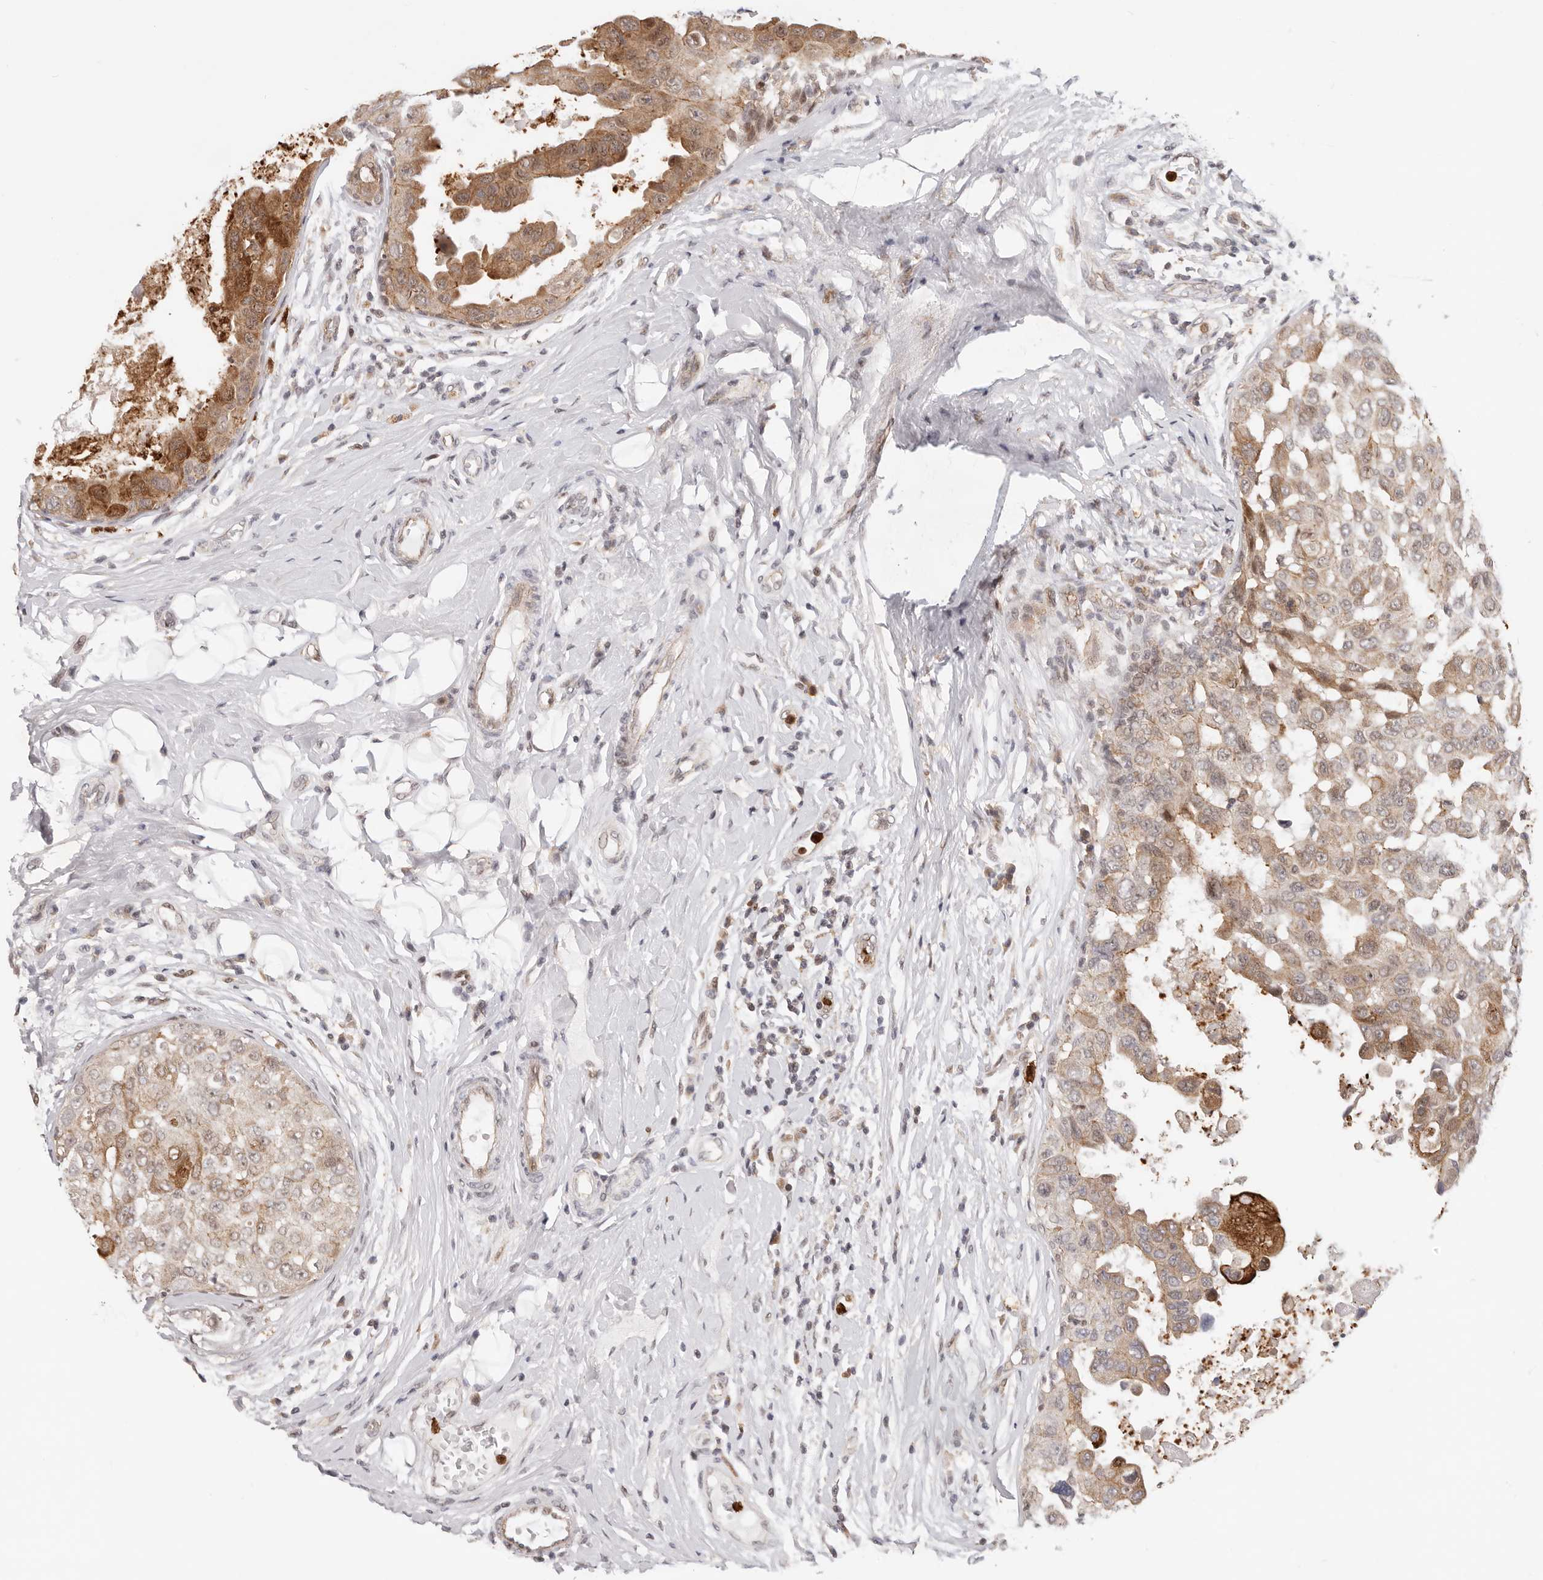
{"staining": {"intensity": "strong", "quantity": "25%-75%", "location": "cytoplasmic/membranous"}, "tissue": "breast cancer", "cell_type": "Tumor cells", "image_type": "cancer", "snomed": [{"axis": "morphology", "description": "Duct carcinoma"}, {"axis": "topography", "description": "Breast"}], "caption": "Strong cytoplasmic/membranous staining for a protein is seen in about 25%-75% of tumor cells of breast cancer using IHC.", "gene": "AFDN", "patient": {"sex": "female", "age": 27}}